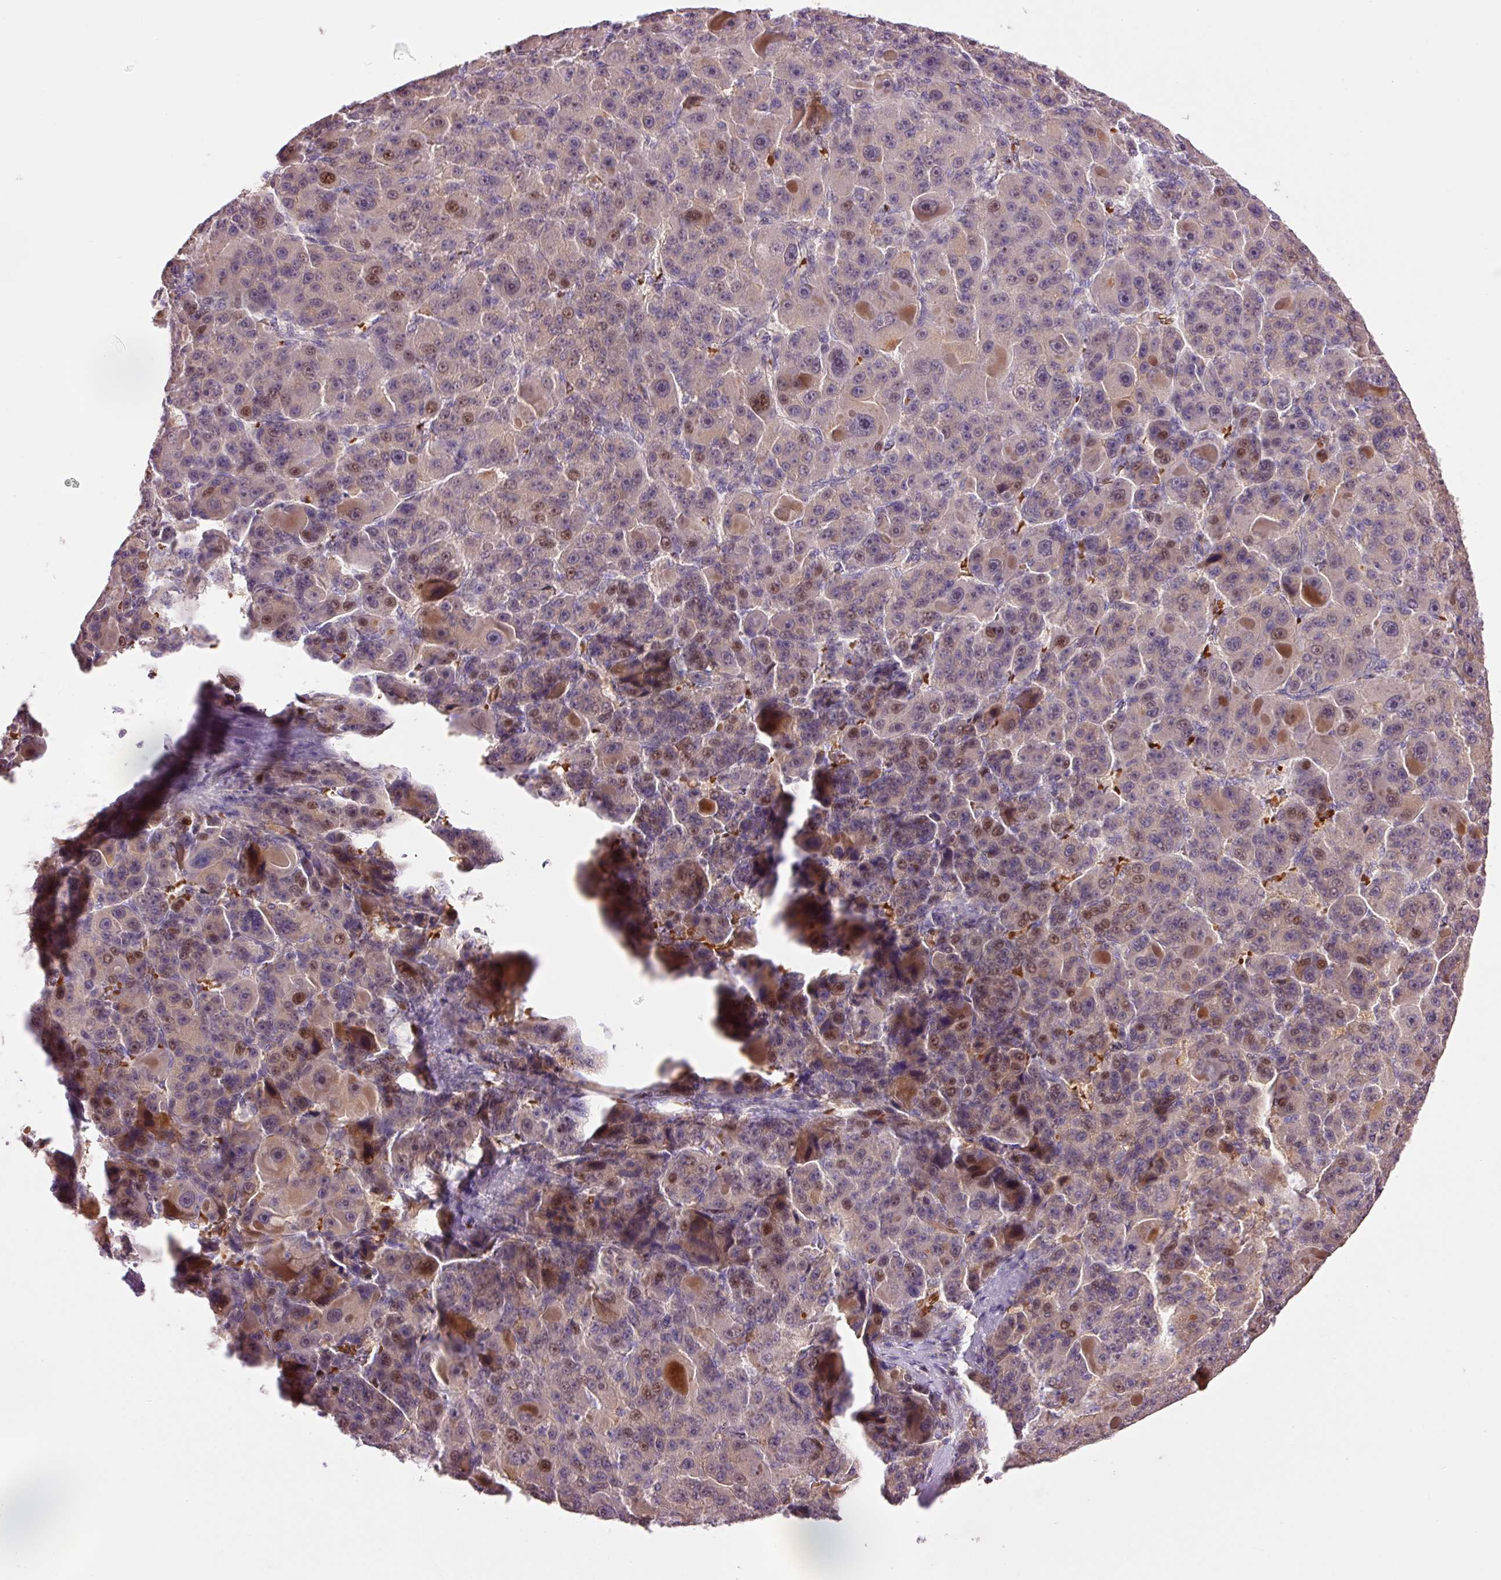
{"staining": {"intensity": "moderate", "quantity": "<25%", "location": "nuclear"}, "tissue": "liver cancer", "cell_type": "Tumor cells", "image_type": "cancer", "snomed": [{"axis": "morphology", "description": "Carcinoma, Hepatocellular, NOS"}, {"axis": "topography", "description": "Liver"}], "caption": "Liver hepatocellular carcinoma stained with IHC displays moderate nuclear expression in approximately <25% of tumor cells. (Stains: DAB in brown, nuclei in blue, Microscopy: brightfield microscopy at high magnification).", "gene": "CMTM8", "patient": {"sex": "male", "age": 76}}